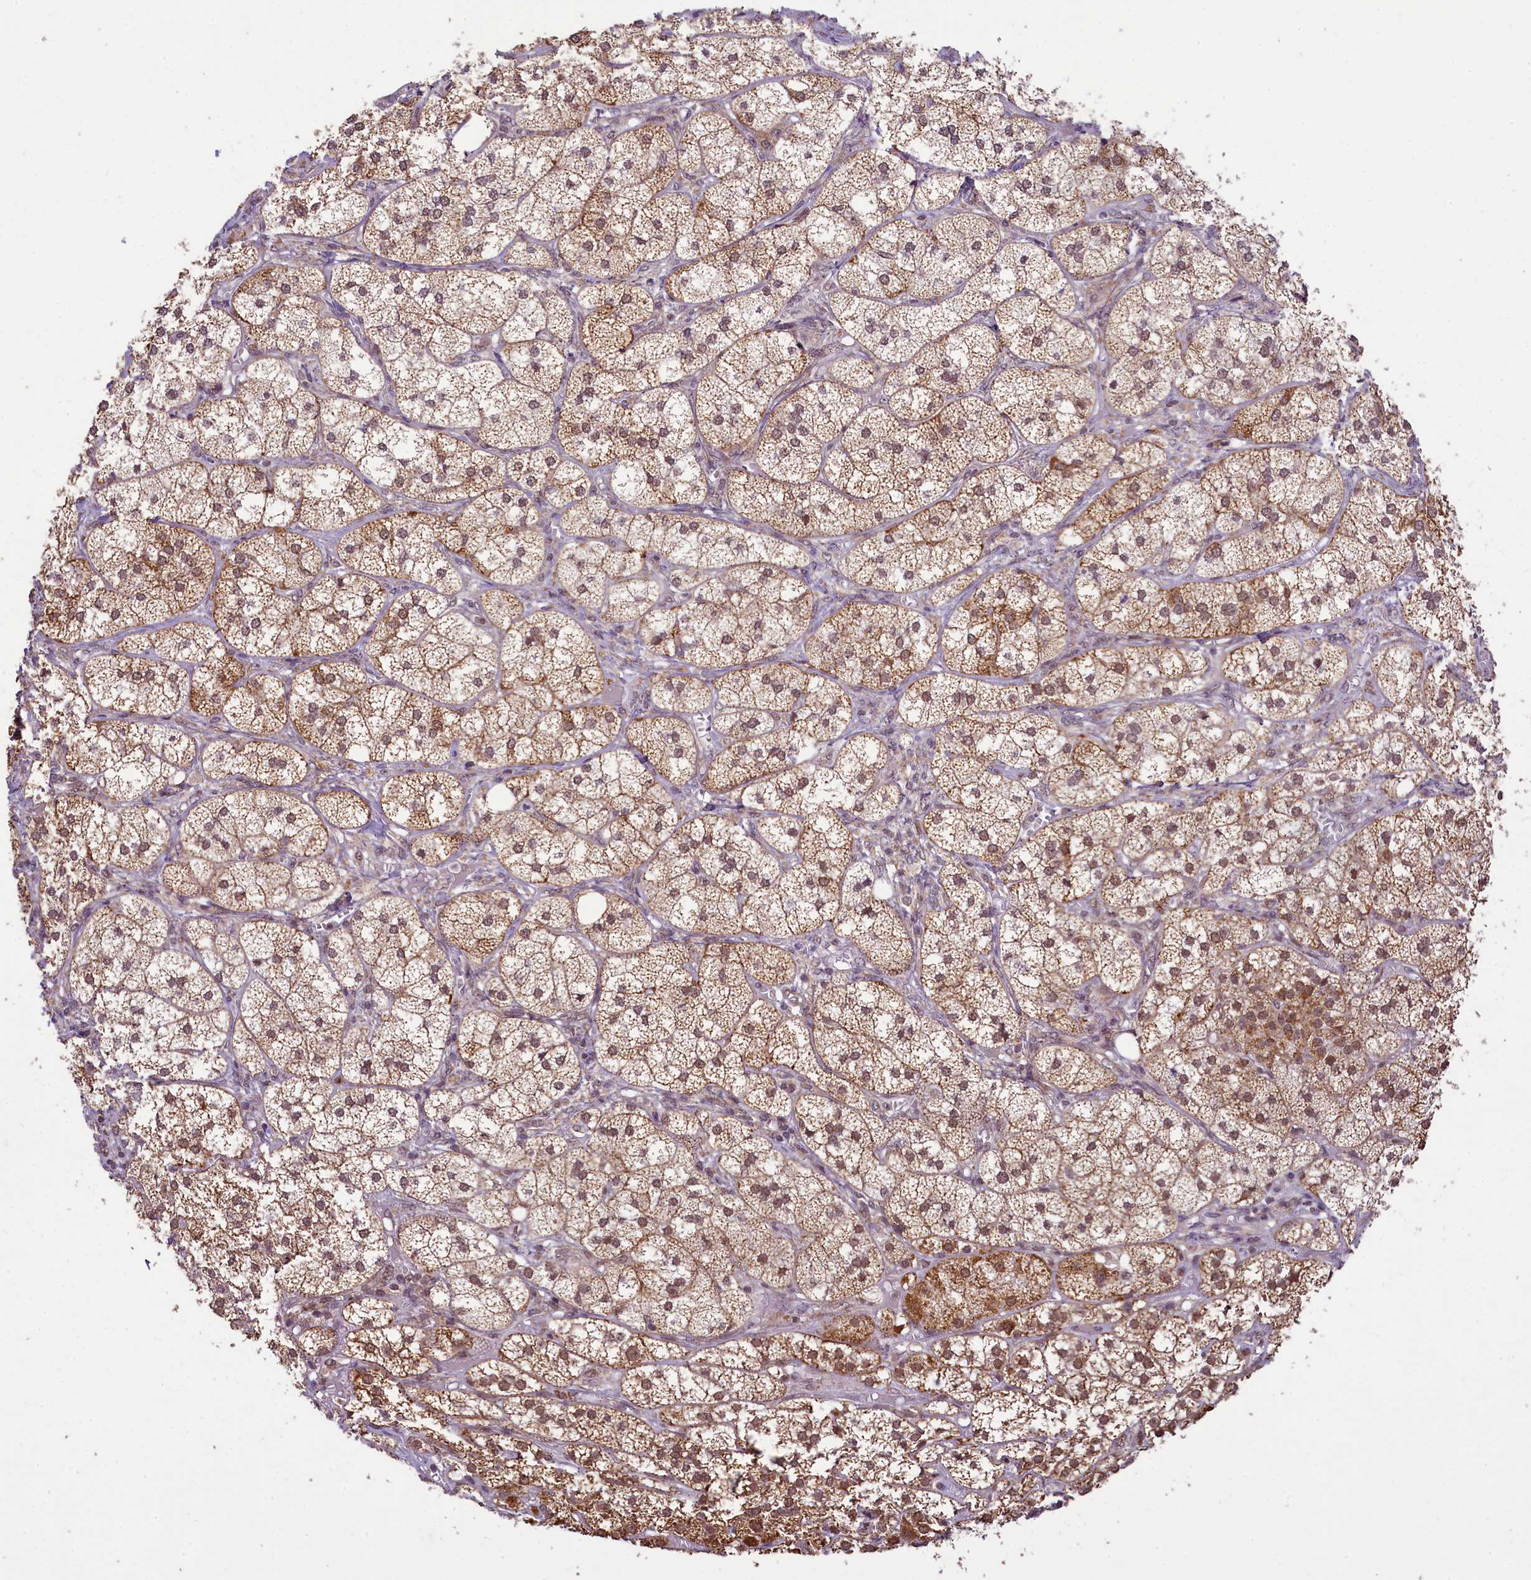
{"staining": {"intensity": "strong", "quantity": "25%-75%", "location": "cytoplasmic/membranous"}, "tissue": "adrenal gland", "cell_type": "Glandular cells", "image_type": "normal", "snomed": [{"axis": "morphology", "description": "Normal tissue, NOS"}, {"axis": "topography", "description": "Adrenal gland"}], "caption": "The immunohistochemical stain highlights strong cytoplasmic/membranous positivity in glandular cells of unremarkable adrenal gland. The staining is performed using DAB brown chromogen to label protein expression. The nuclei are counter-stained blue using hematoxylin.", "gene": "PAF1", "patient": {"sex": "female", "age": 61}}